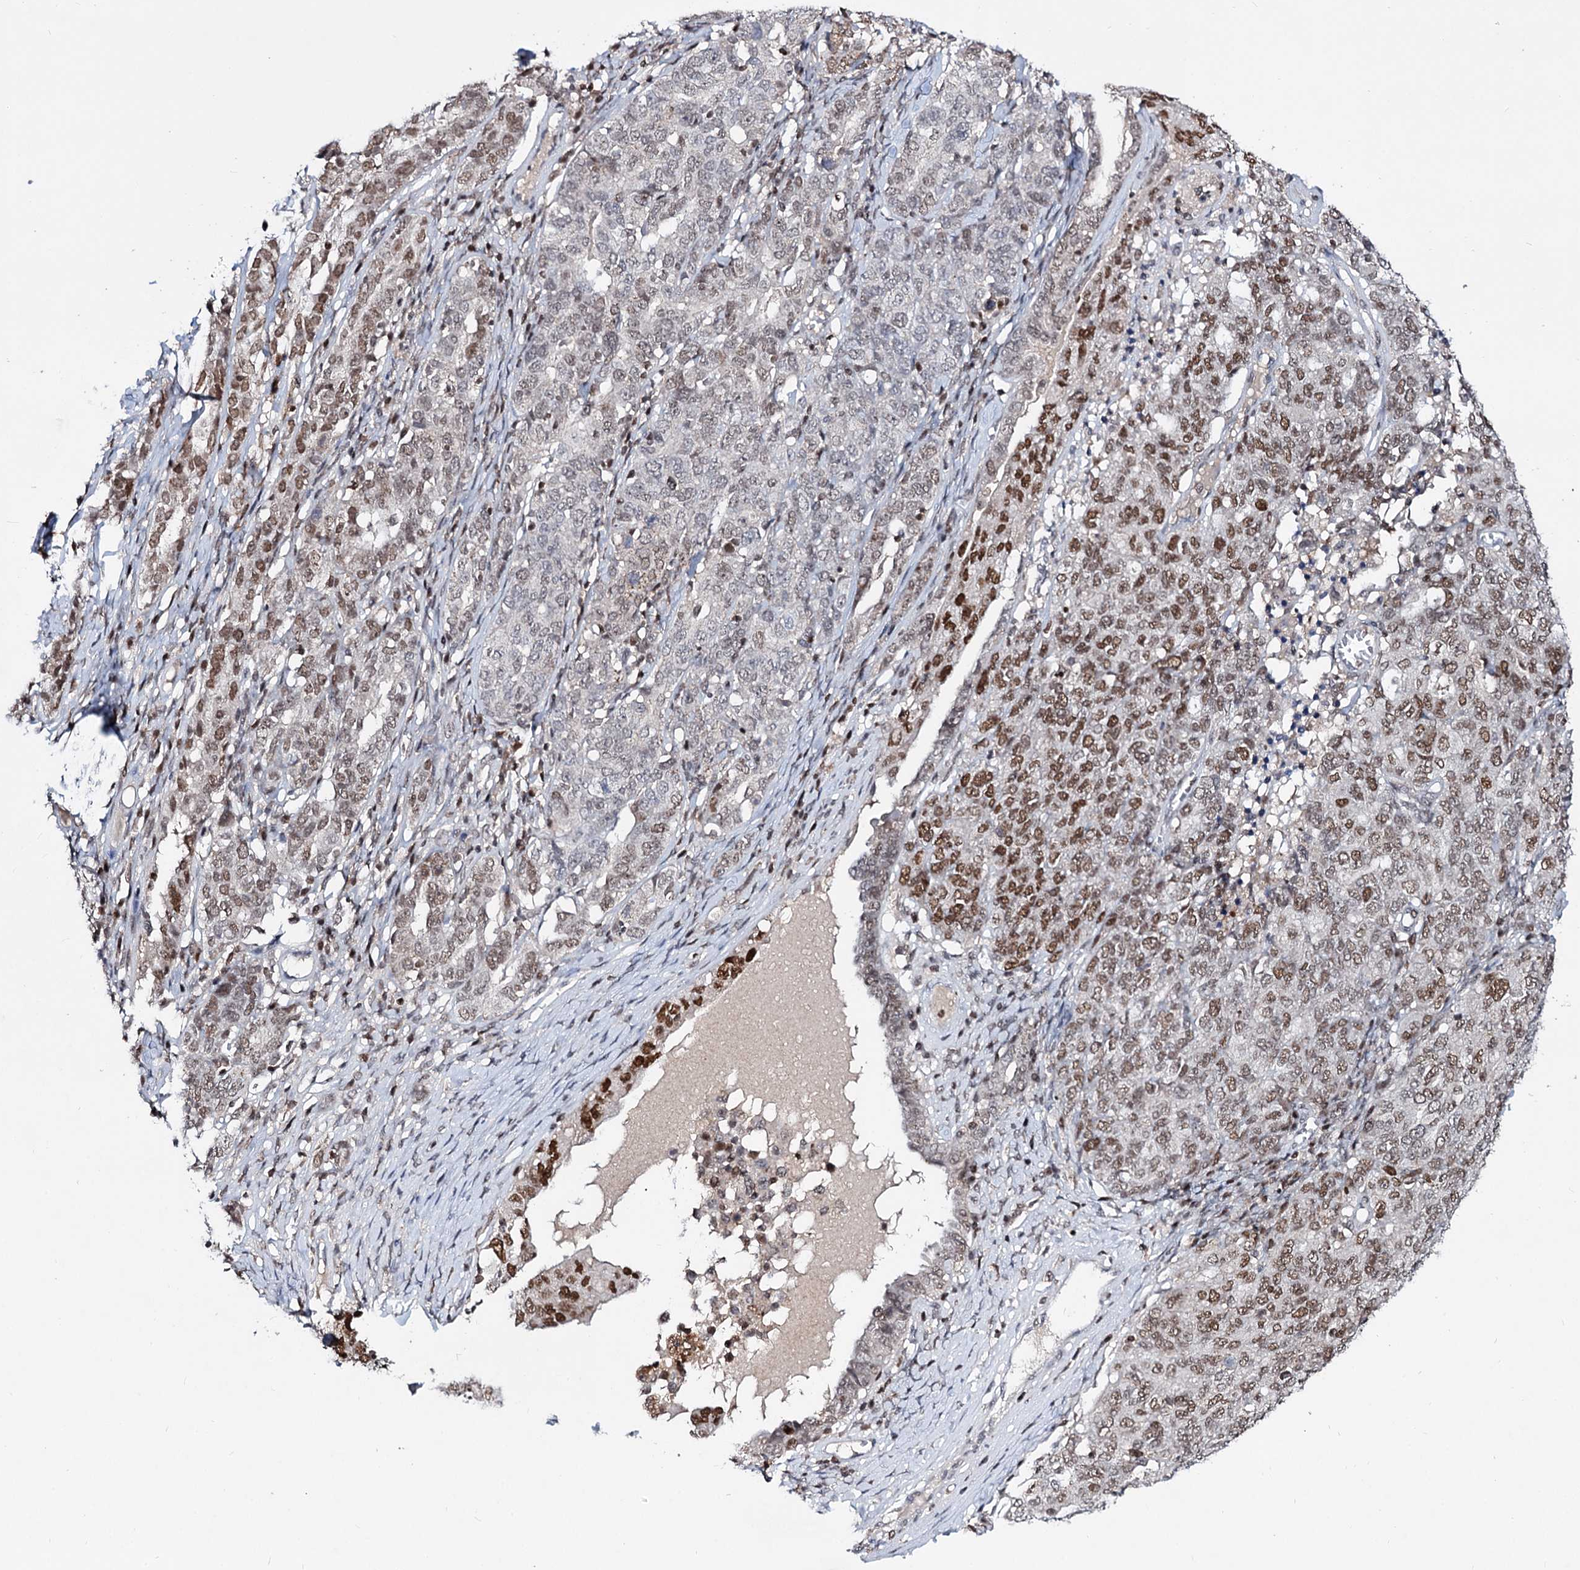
{"staining": {"intensity": "moderate", "quantity": ">75%", "location": "nuclear"}, "tissue": "ovarian cancer", "cell_type": "Tumor cells", "image_type": "cancer", "snomed": [{"axis": "morphology", "description": "Carcinoma, endometroid"}, {"axis": "topography", "description": "Ovary"}], "caption": "Tumor cells demonstrate medium levels of moderate nuclear positivity in about >75% of cells in endometroid carcinoma (ovarian).", "gene": "SMCHD1", "patient": {"sex": "female", "age": 62}}